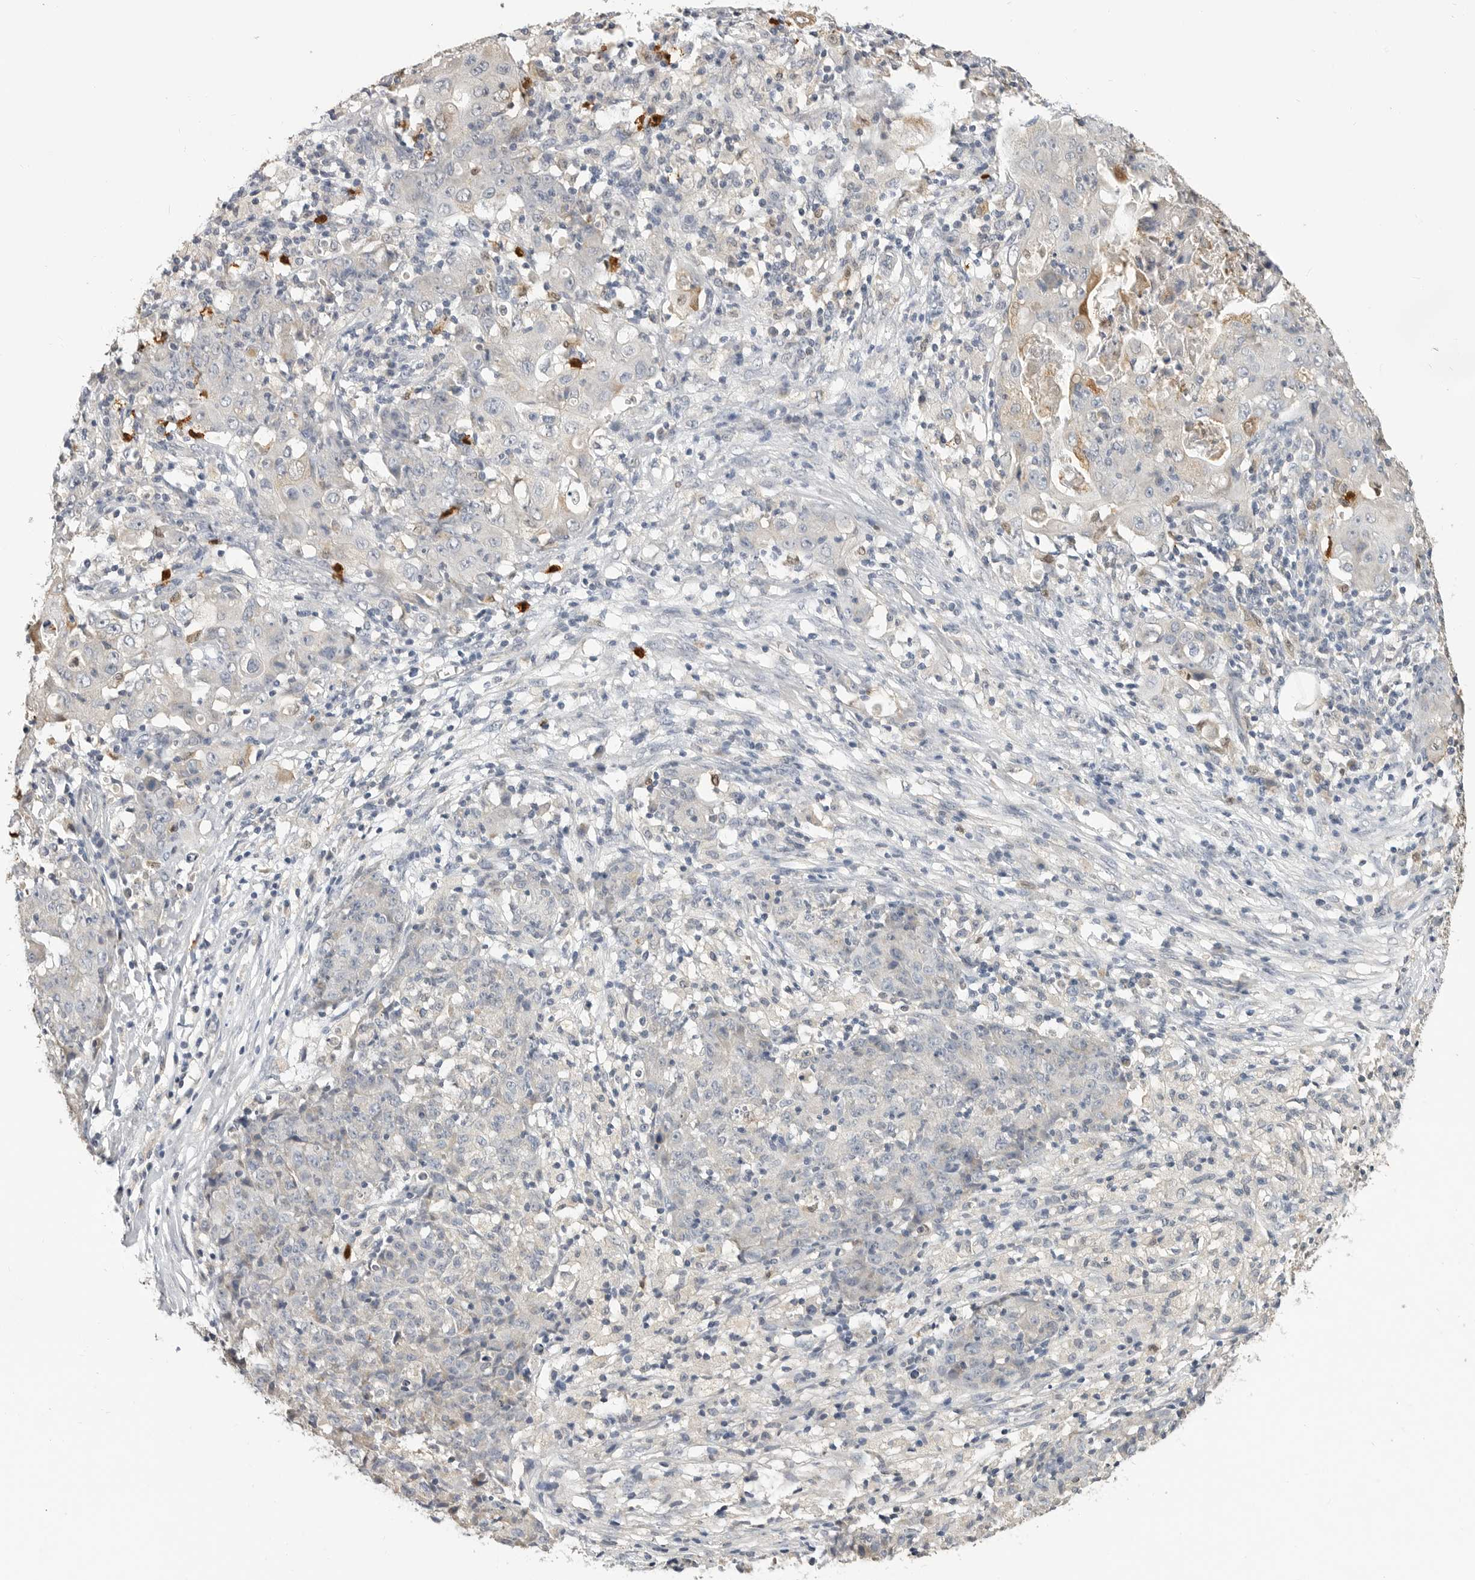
{"staining": {"intensity": "negative", "quantity": "none", "location": "none"}, "tissue": "ovarian cancer", "cell_type": "Tumor cells", "image_type": "cancer", "snomed": [{"axis": "morphology", "description": "Carcinoma, endometroid"}, {"axis": "topography", "description": "Ovary"}], "caption": "This is an IHC histopathology image of ovarian cancer. There is no expression in tumor cells.", "gene": "LTBR", "patient": {"sex": "female", "age": 42}}